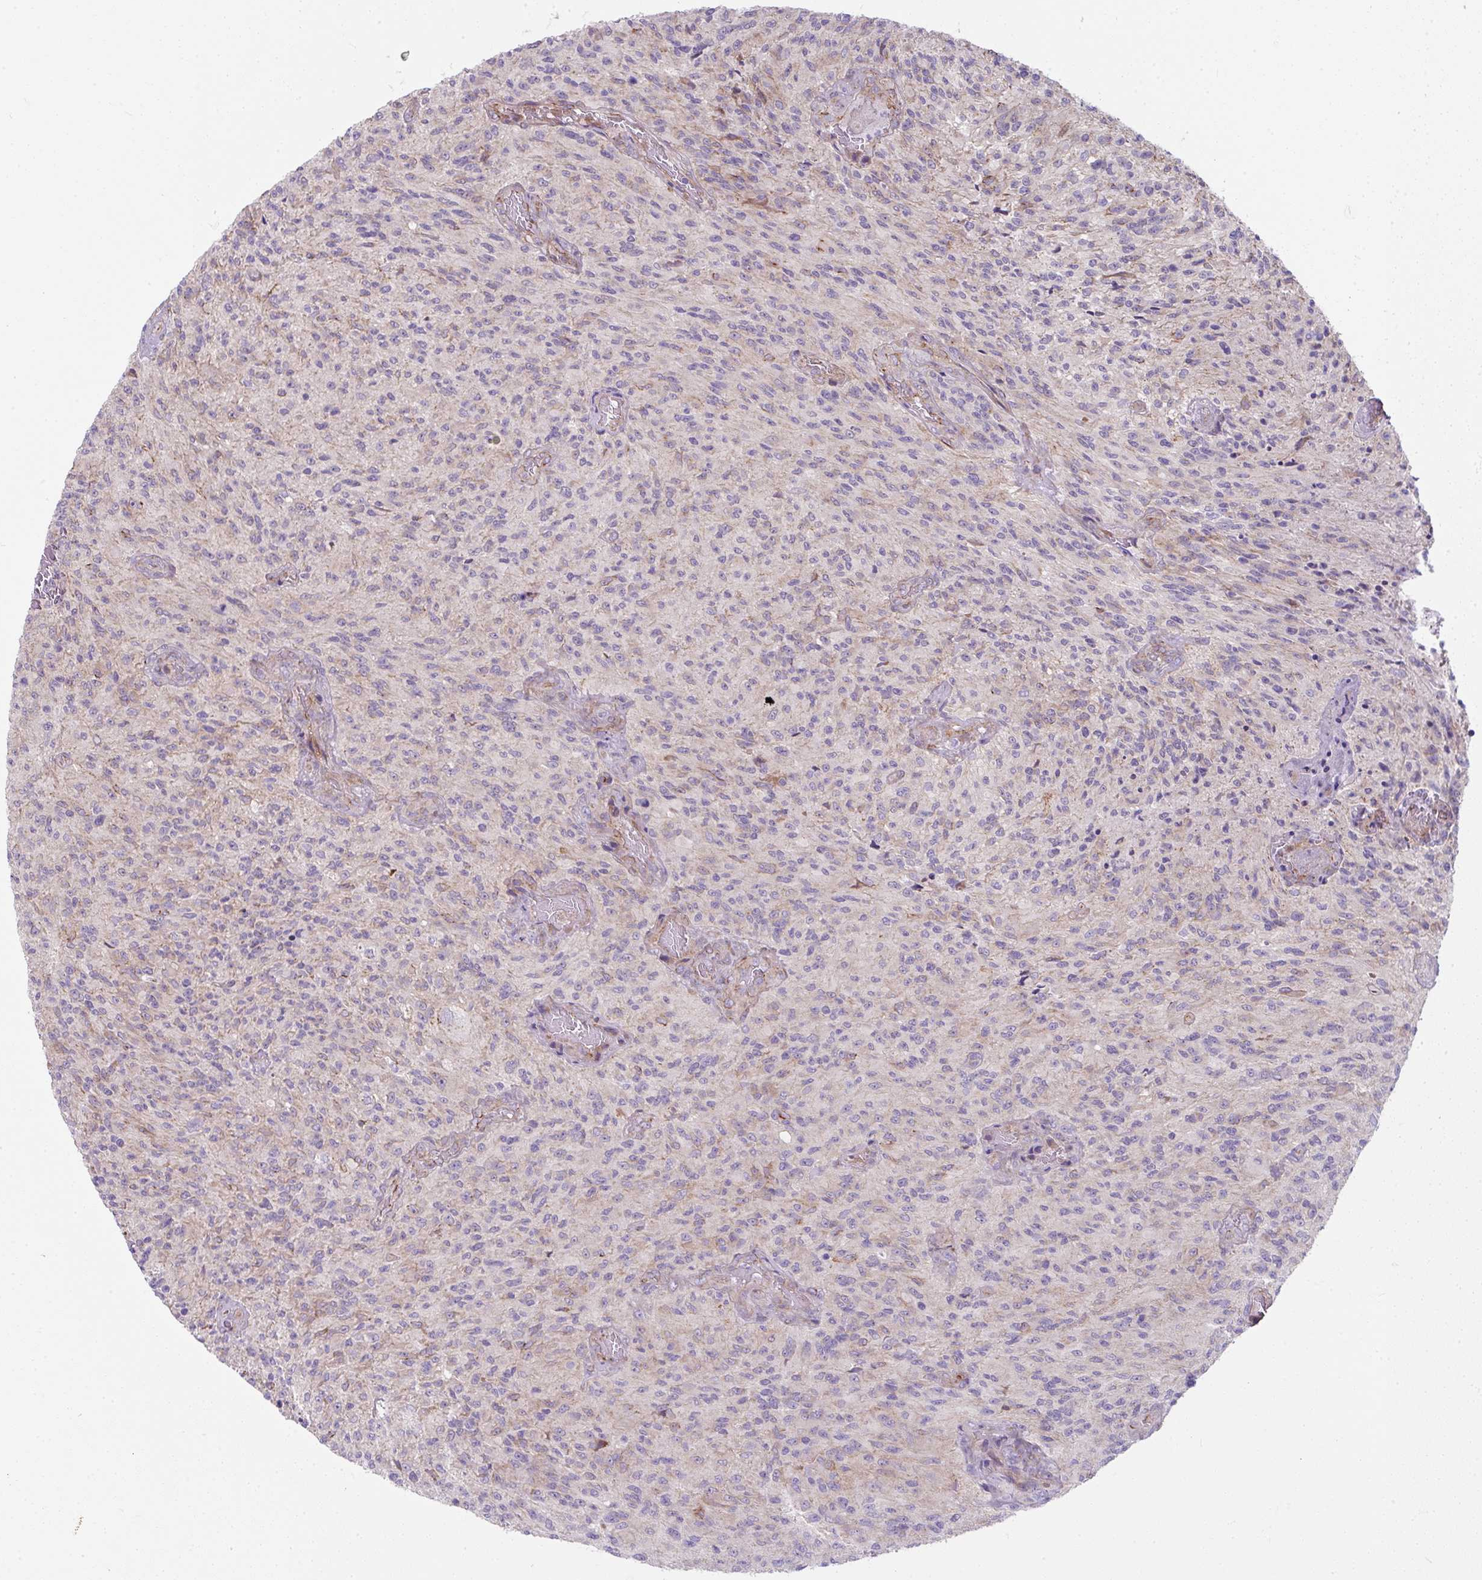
{"staining": {"intensity": "negative", "quantity": "none", "location": "none"}, "tissue": "glioma", "cell_type": "Tumor cells", "image_type": "cancer", "snomed": [{"axis": "morphology", "description": "Normal tissue, NOS"}, {"axis": "morphology", "description": "Glioma, malignant, High grade"}, {"axis": "topography", "description": "Cerebral cortex"}], "caption": "Tumor cells show no significant positivity in high-grade glioma (malignant).", "gene": "ANKUB1", "patient": {"sex": "male", "age": 56}}